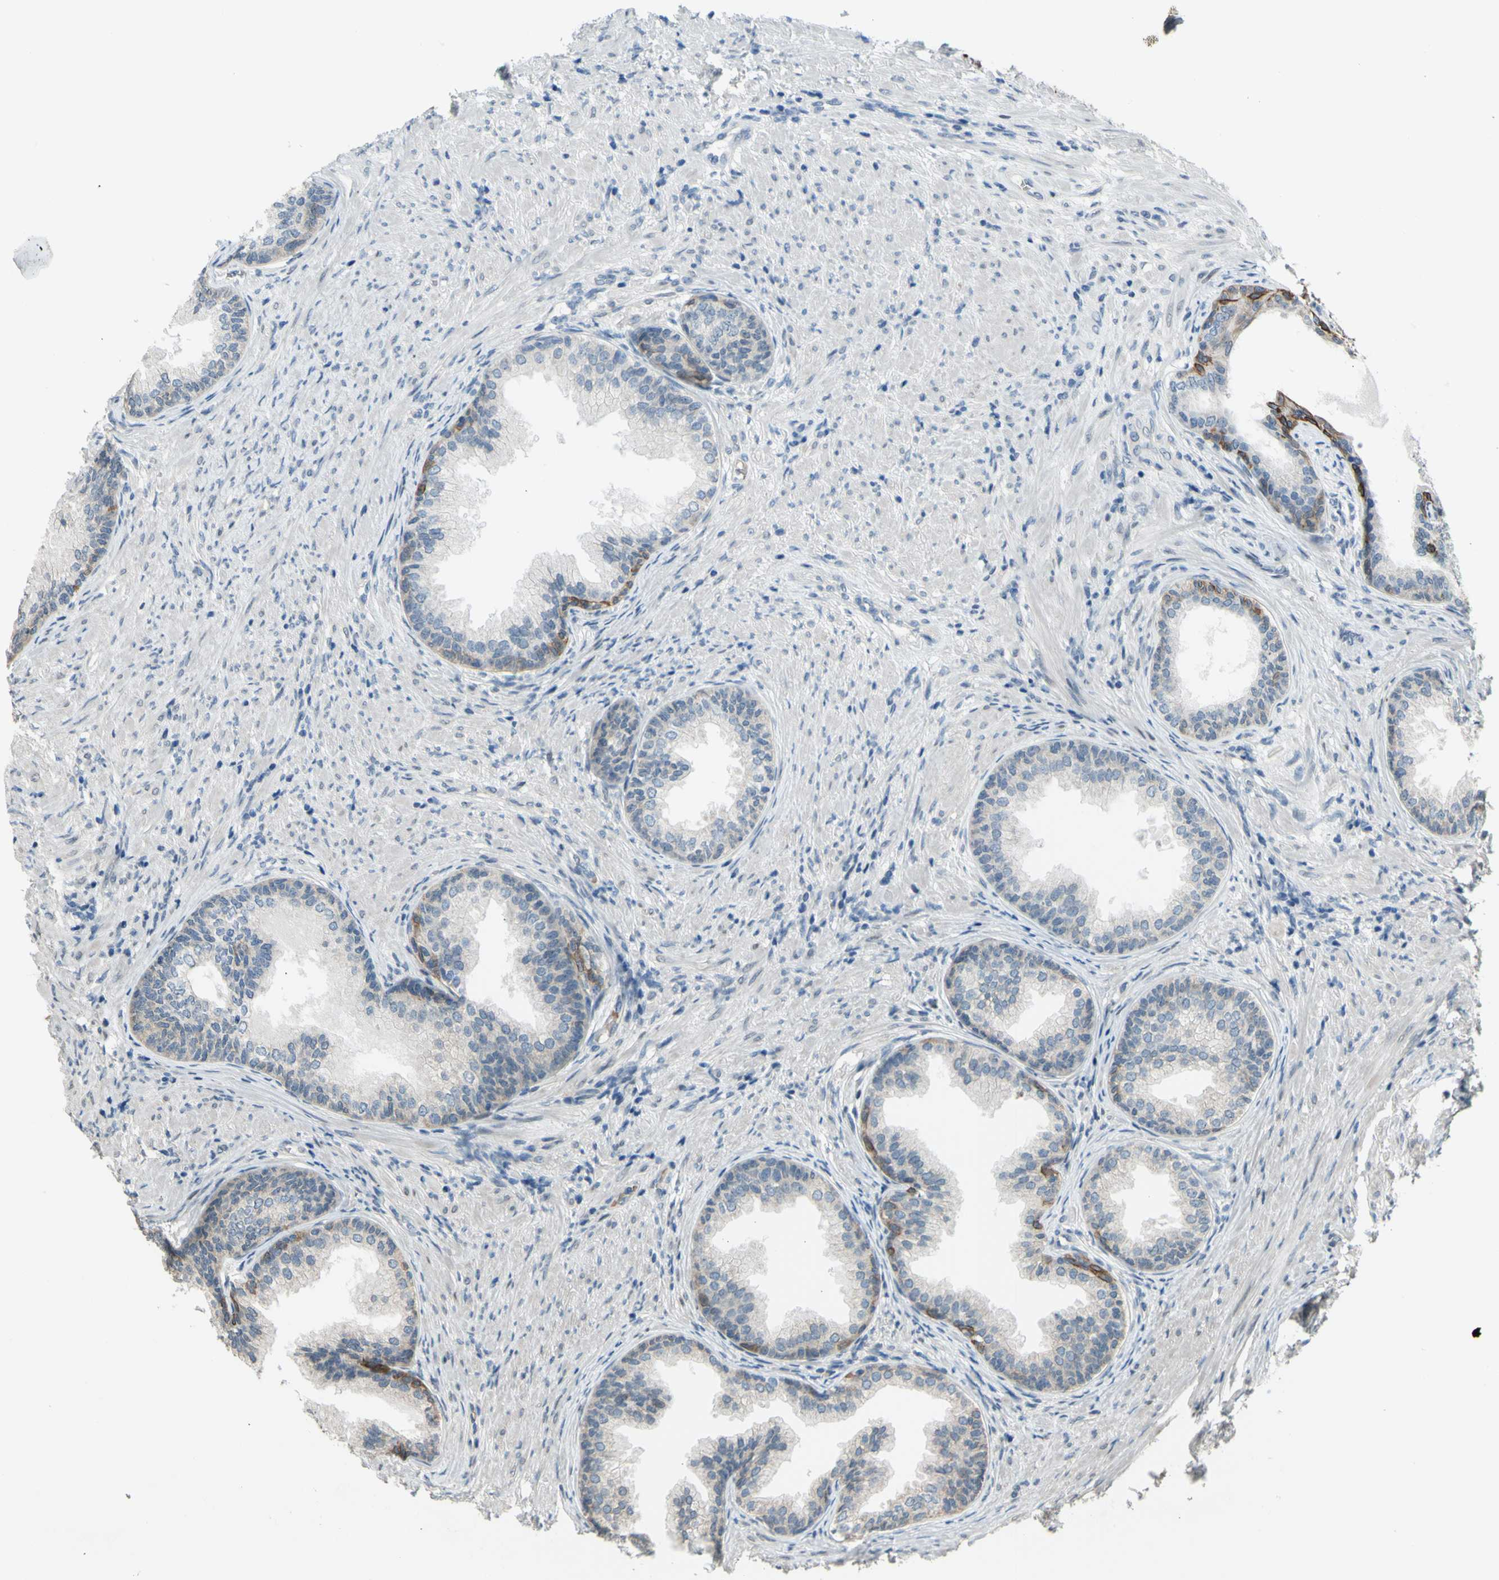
{"staining": {"intensity": "moderate", "quantity": "25%-75%", "location": "cytoplasmic/membranous"}, "tissue": "prostate", "cell_type": "Glandular cells", "image_type": "normal", "snomed": [{"axis": "morphology", "description": "Normal tissue, NOS"}, {"axis": "topography", "description": "Prostate"}], "caption": "Protein staining exhibits moderate cytoplasmic/membranous expression in about 25%-75% of glandular cells in benign prostate.", "gene": "ZNF184", "patient": {"sex": "male", "age": 76}}